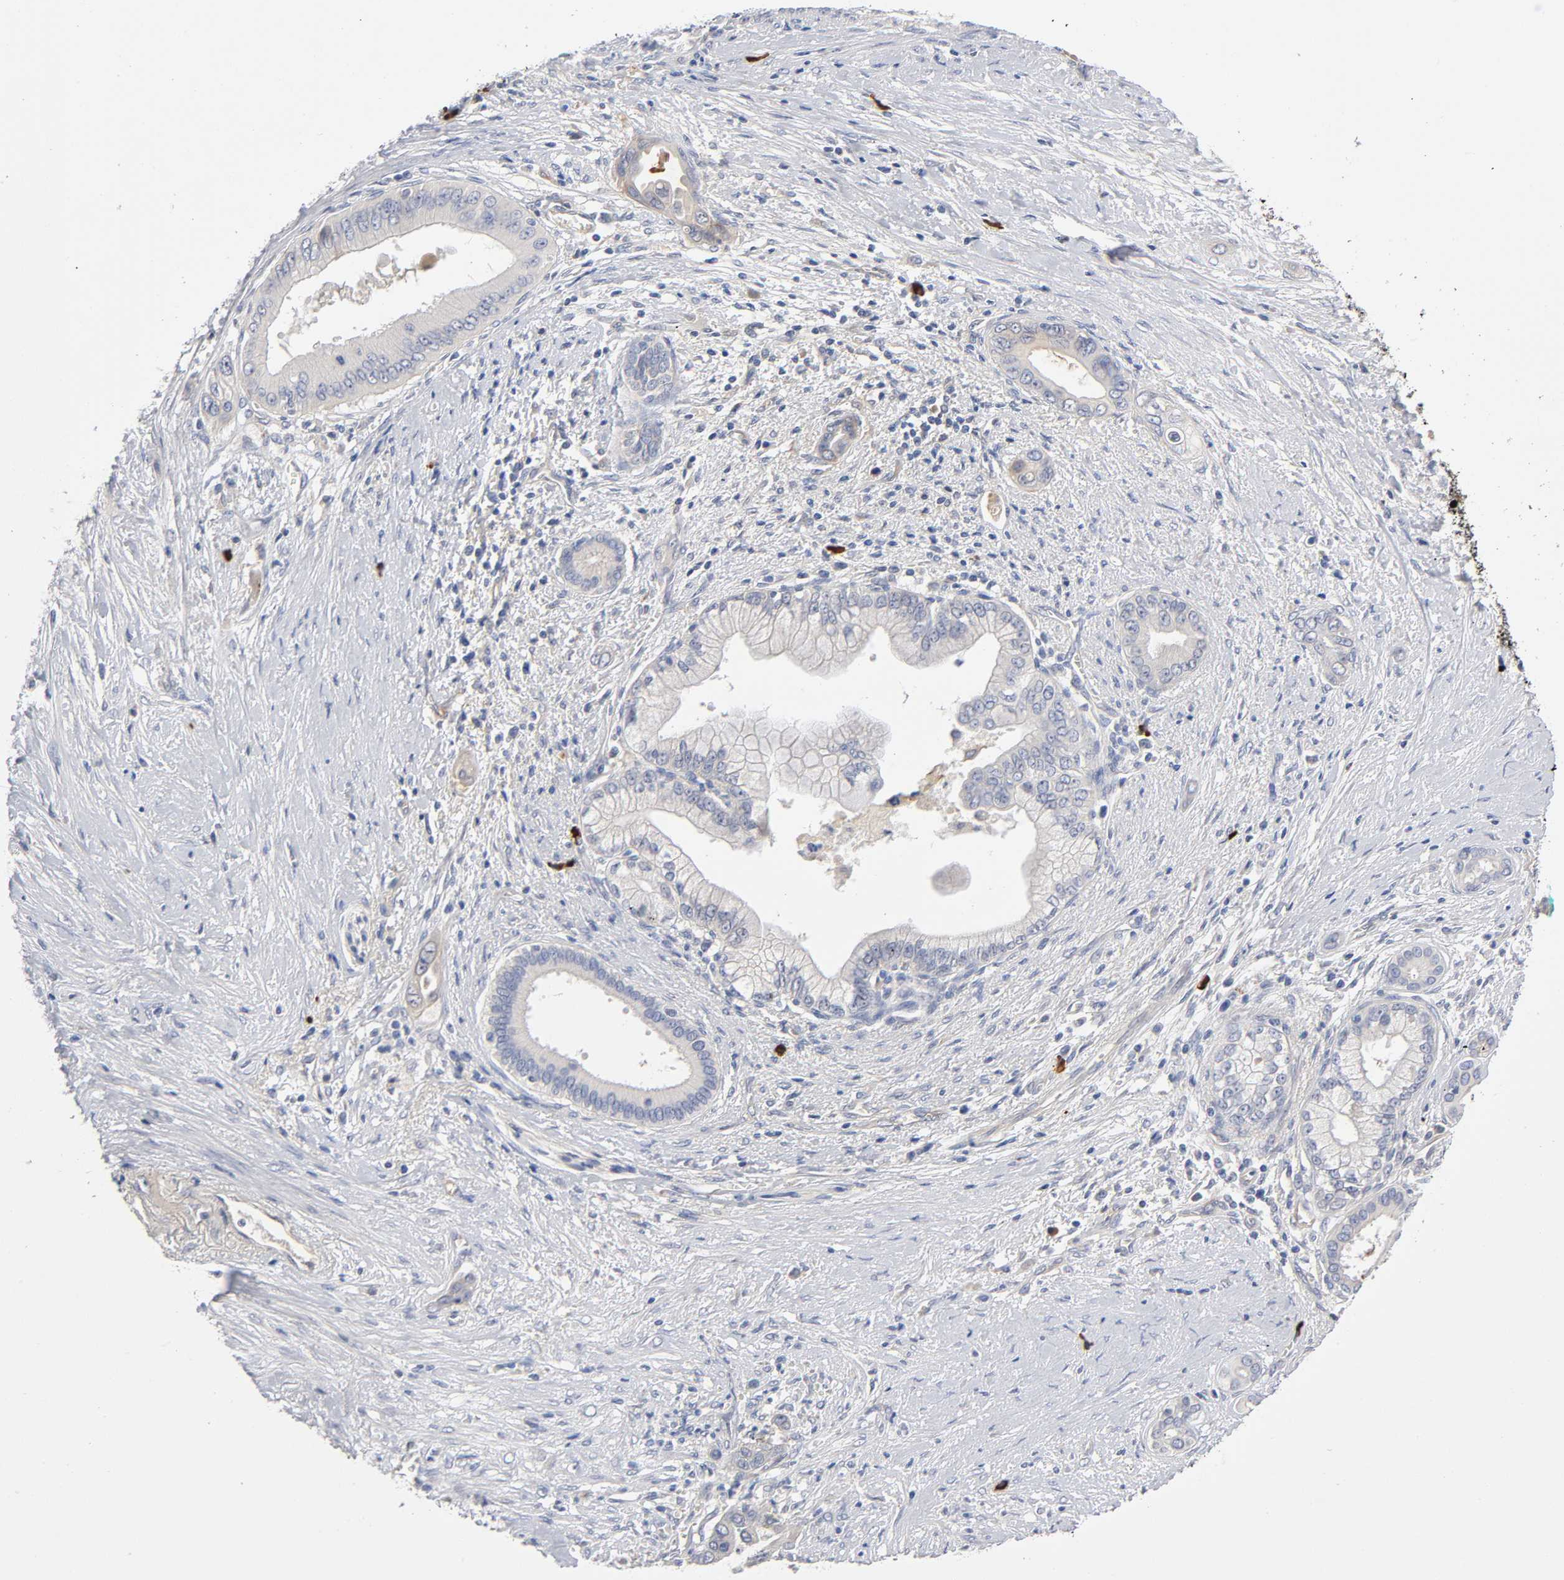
{"staining": {"intensity": "weak", "quantity": ">75%", "location": "cytoplasmic/membranous"}, "tissue": "pancreatic cancer", "cell_type": "Tumor cells", "image_type": "cancer", "snomed": [{"axis": "morphology", "description": "Adenocarcinoma, NOS"}, {"axis": "topography", "description": "Pancreas"}], "caption": "The micrograph demonstrates a brown stain indicating the presence of a protein in the cytoplasmic/membranous of tumor cells in adenocarcinoma (pancreatic). (DAB IHC, brown staining for protein, blue staining for nuclei).", "gene": "NOVA1", "patient": {"sex": "male", "age": 59}}